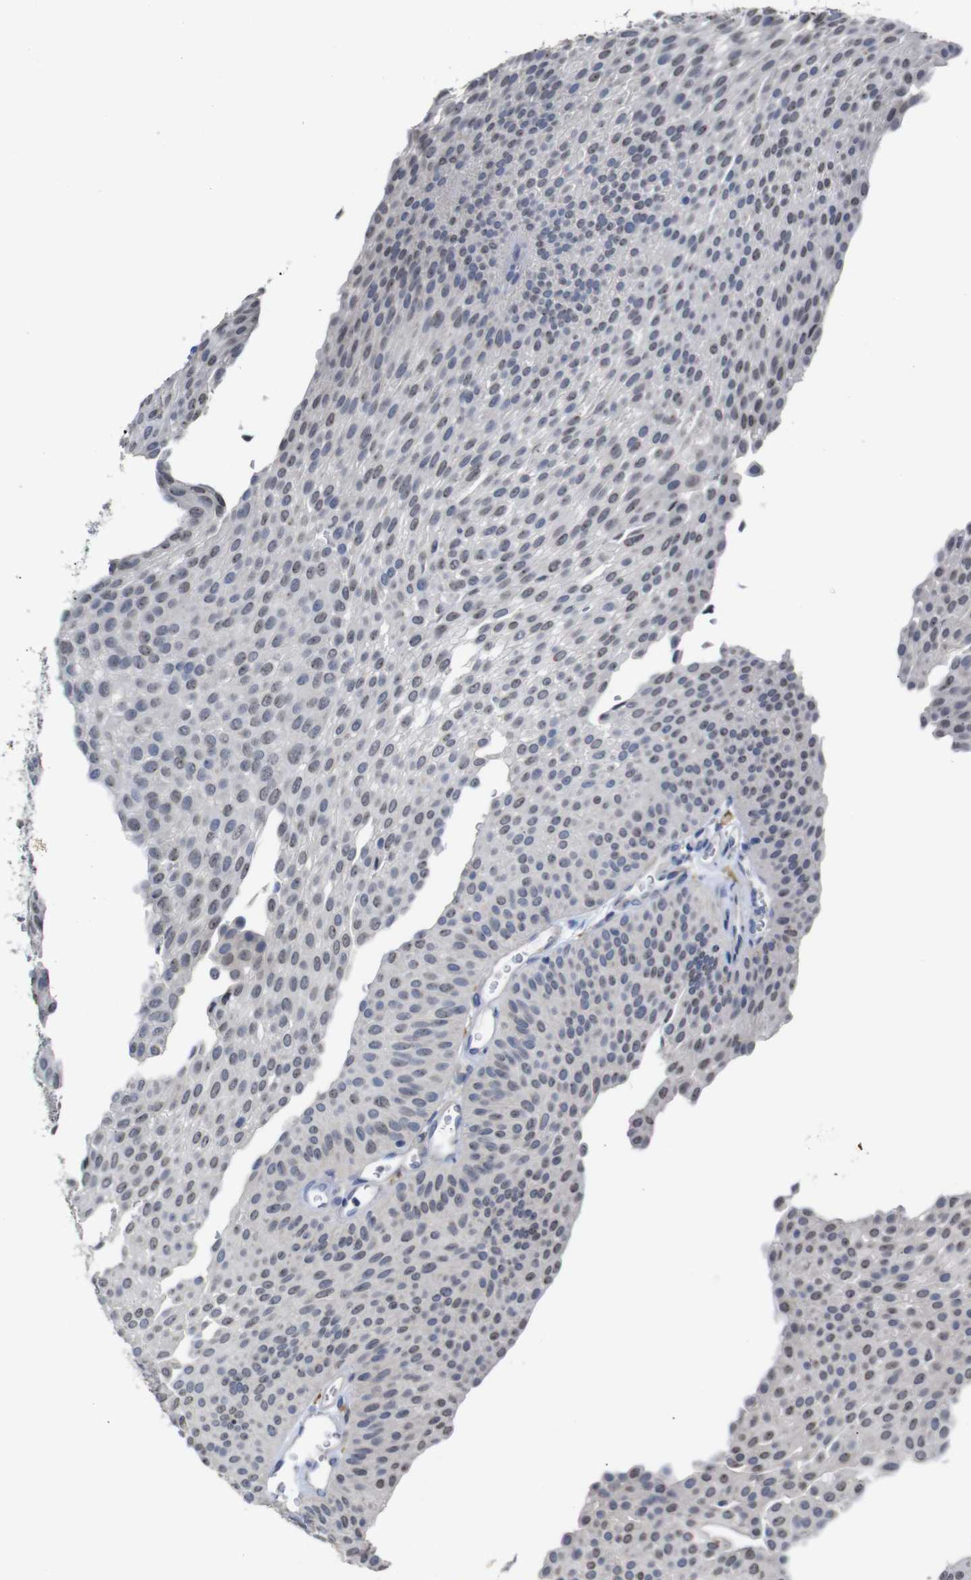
{"staining": {"intensity": "negative", "quantity": "none", "location": "none"}, "tissue": "urothelial cancer", "cell_type": "Tumor cells", "image_type": "cancer", "snomed": [{"axis": "morphology", "description": "Urothelial carcinoma, Low grade"}, {"axis": "topography", "description": "Urinary bladder"}], "caption": "A high-resolution photomicrograph shows immunohistochemistry staining of urothelial cancer, which displays no significant expression in tumor cells.", "gene": "TCEAL9", "patient": {"sex": "female", "age": 60}}